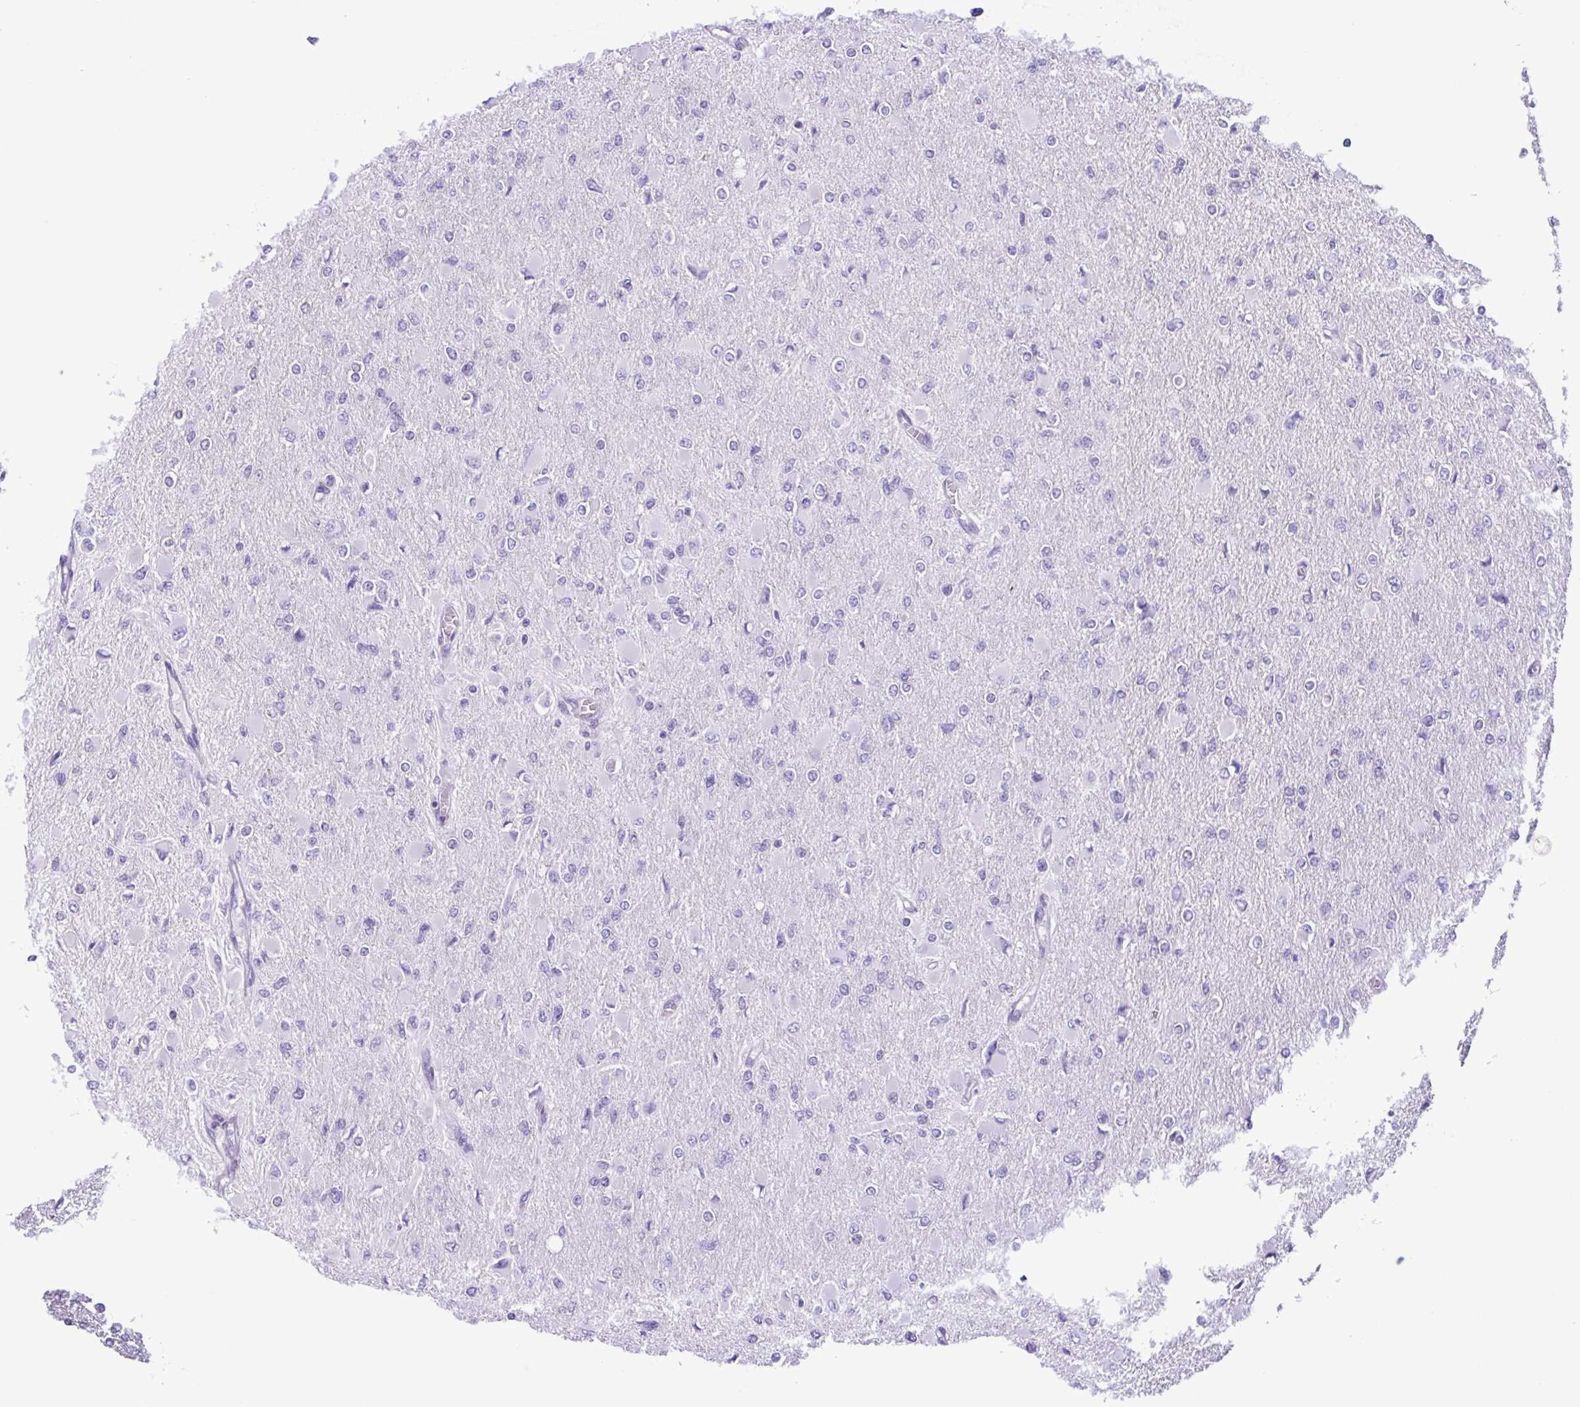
{"staining": {"intensity": "negative", "quantity": "none", "location": "none"}, "tissue": "glioma", "cell_type": "Tumor cells", "image_type": "cancer", "snomed": [{"axis": "morphology", "description": "Glioma, malignant, High grade"}, {"axis": "topography", "description": "Cerebral cortex"}], "caption": "Immunohistochemistry photomicrograph of neoplastic tissue: glioma stained with DAB displays no significant protein positivity in tumor cells. (DAB IHC with hematoxylin counter stain).", "gene": "CBY2", "patient": {"sex": "female", "age": 36}}